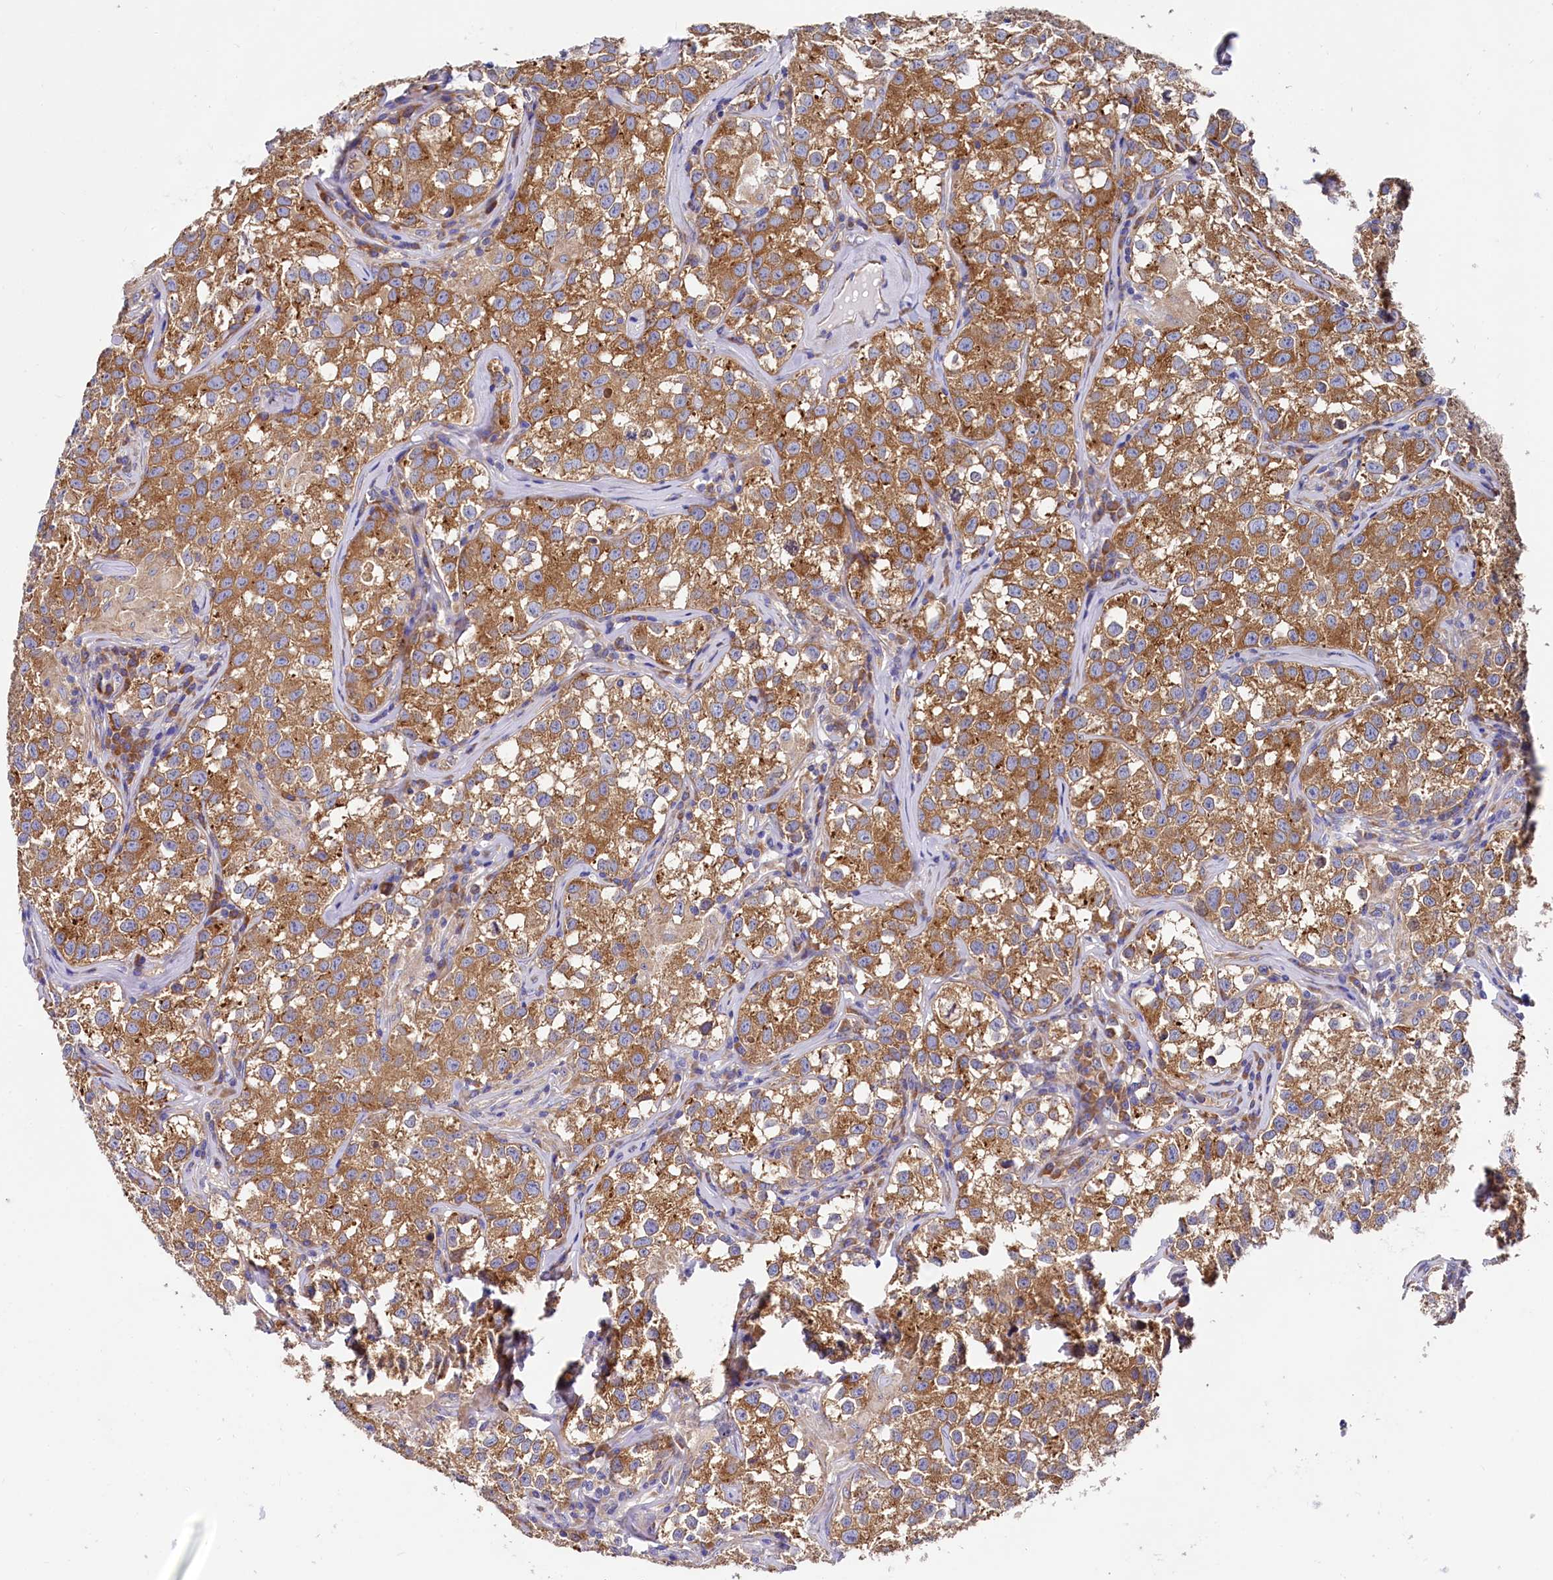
{"staining": {"intensity": "moderate", "quantity": ">75%", "location": "cytoplasmic/membranous"}, "tissue": "testis cancer", "cell_type": "Tumor cells", "image_type": "cancer", "snomed": [{"axis": "morphology", "description": "Seminoma, NOS"}, {"axis": "morphology", "description": "Carcinoma, Embryonal, NOS"}, {"axis": "topography", "description": "Testis"}], "caption": "This micrograph exhibits immunohistochemistry (IHC) staining of testis seminoma, with medium moderate cytoplasmic/membranous positivity in approximately >75% of tumor cells.", "gene": "QARS1", "patient": {"sex": "male", "age": 43}}